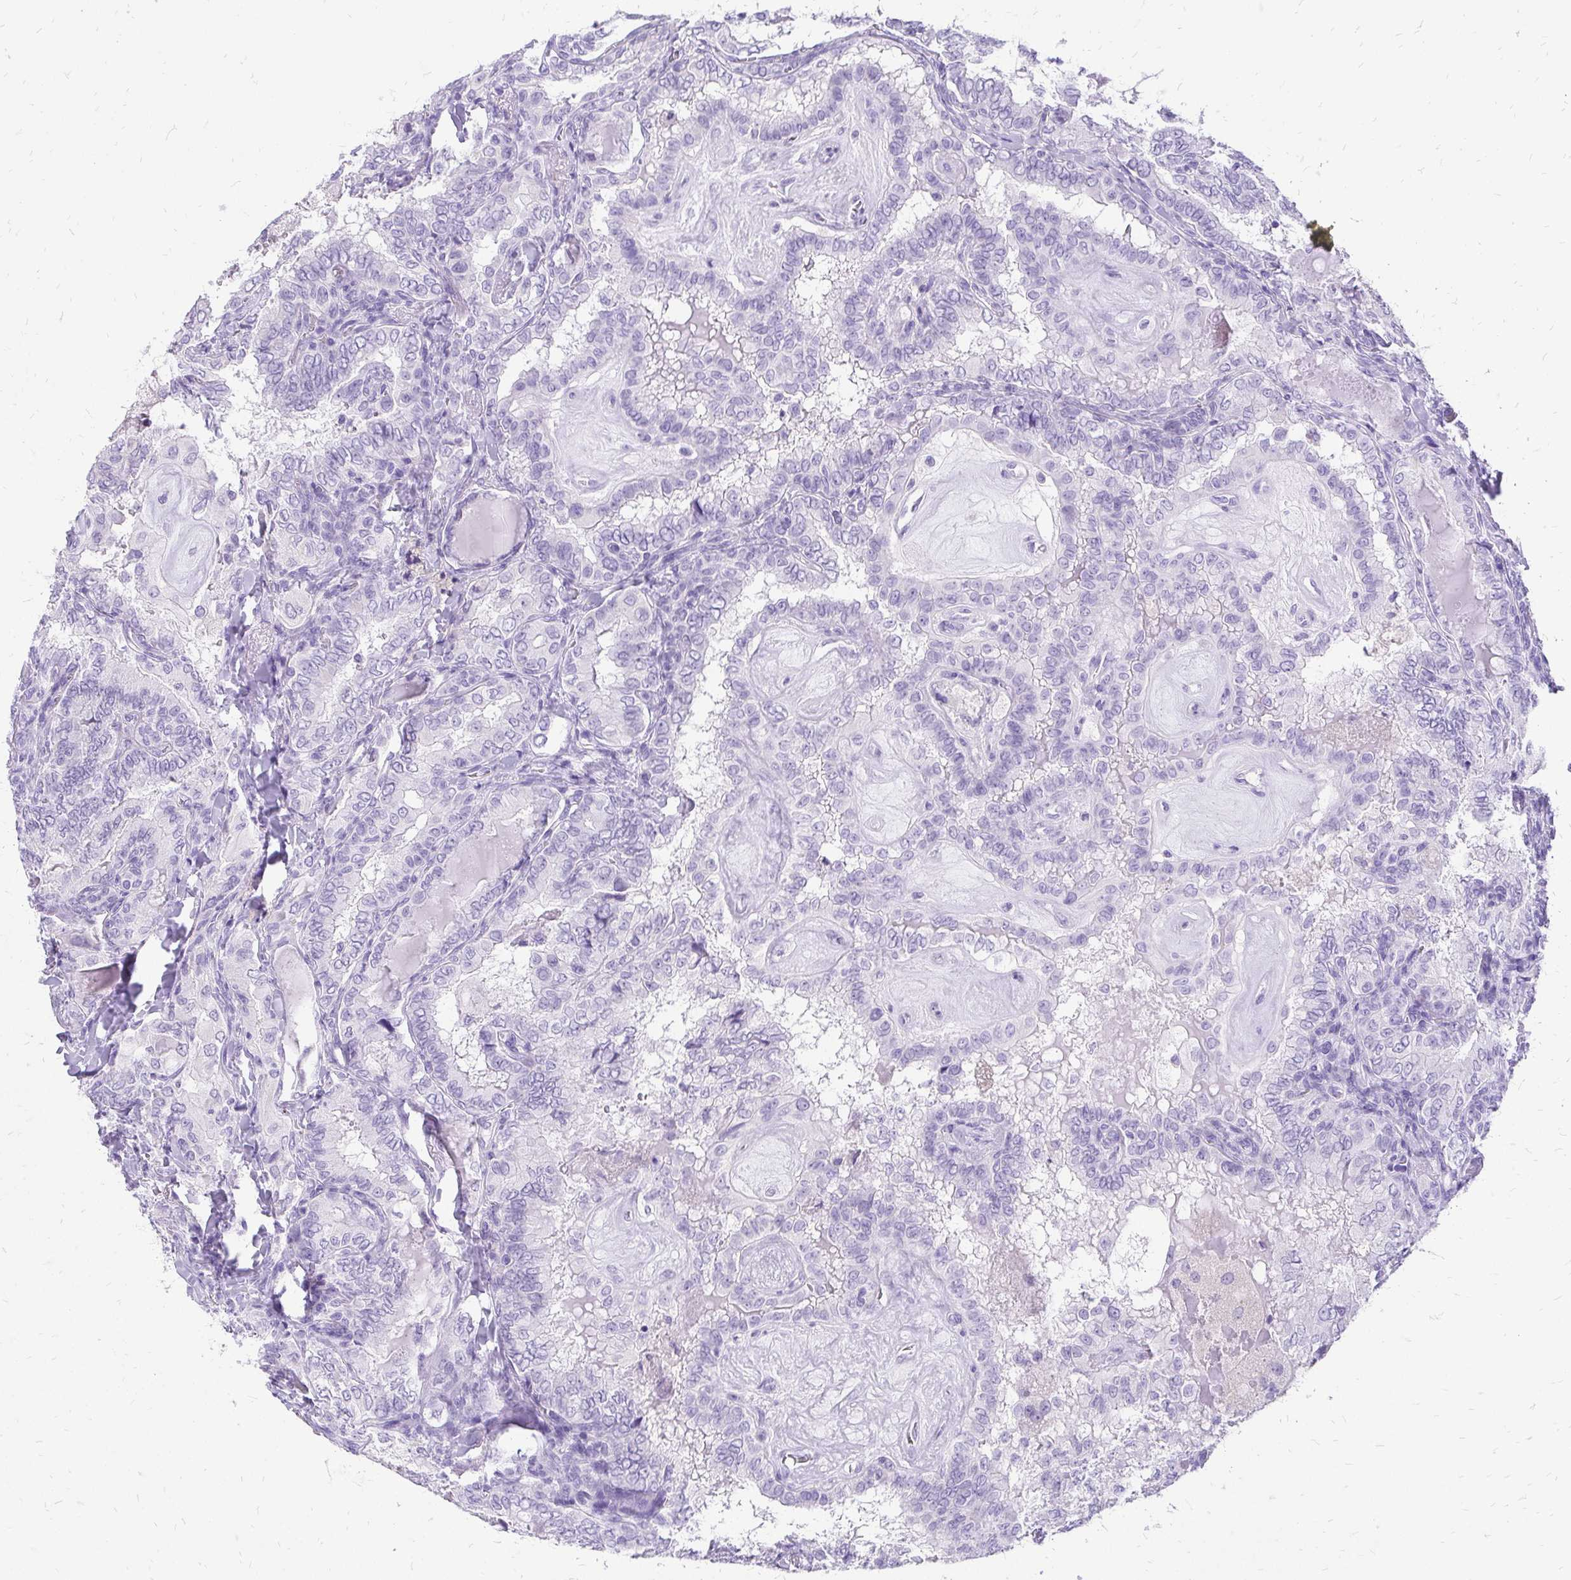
{"staining": {"intensity": "negative", "quantity": "none", "location": "none"}, "tissue": "thyroid cancer", "cell_type": "Tumor cells", "image_type": "cancer", "snomed": [{"axis": "morphology", "description": "Papillary adenocarcinoma, NOS"}, {"axis": "topography", "description": "Thyroid gland"}], "caption": "This is an immunohistochemistry (IHC) histopathology image of thyroid cancer. There is no positivity in tumor cells.", "gene": "SLC32A1", "patient": {"sex": "female", "age": 75}}